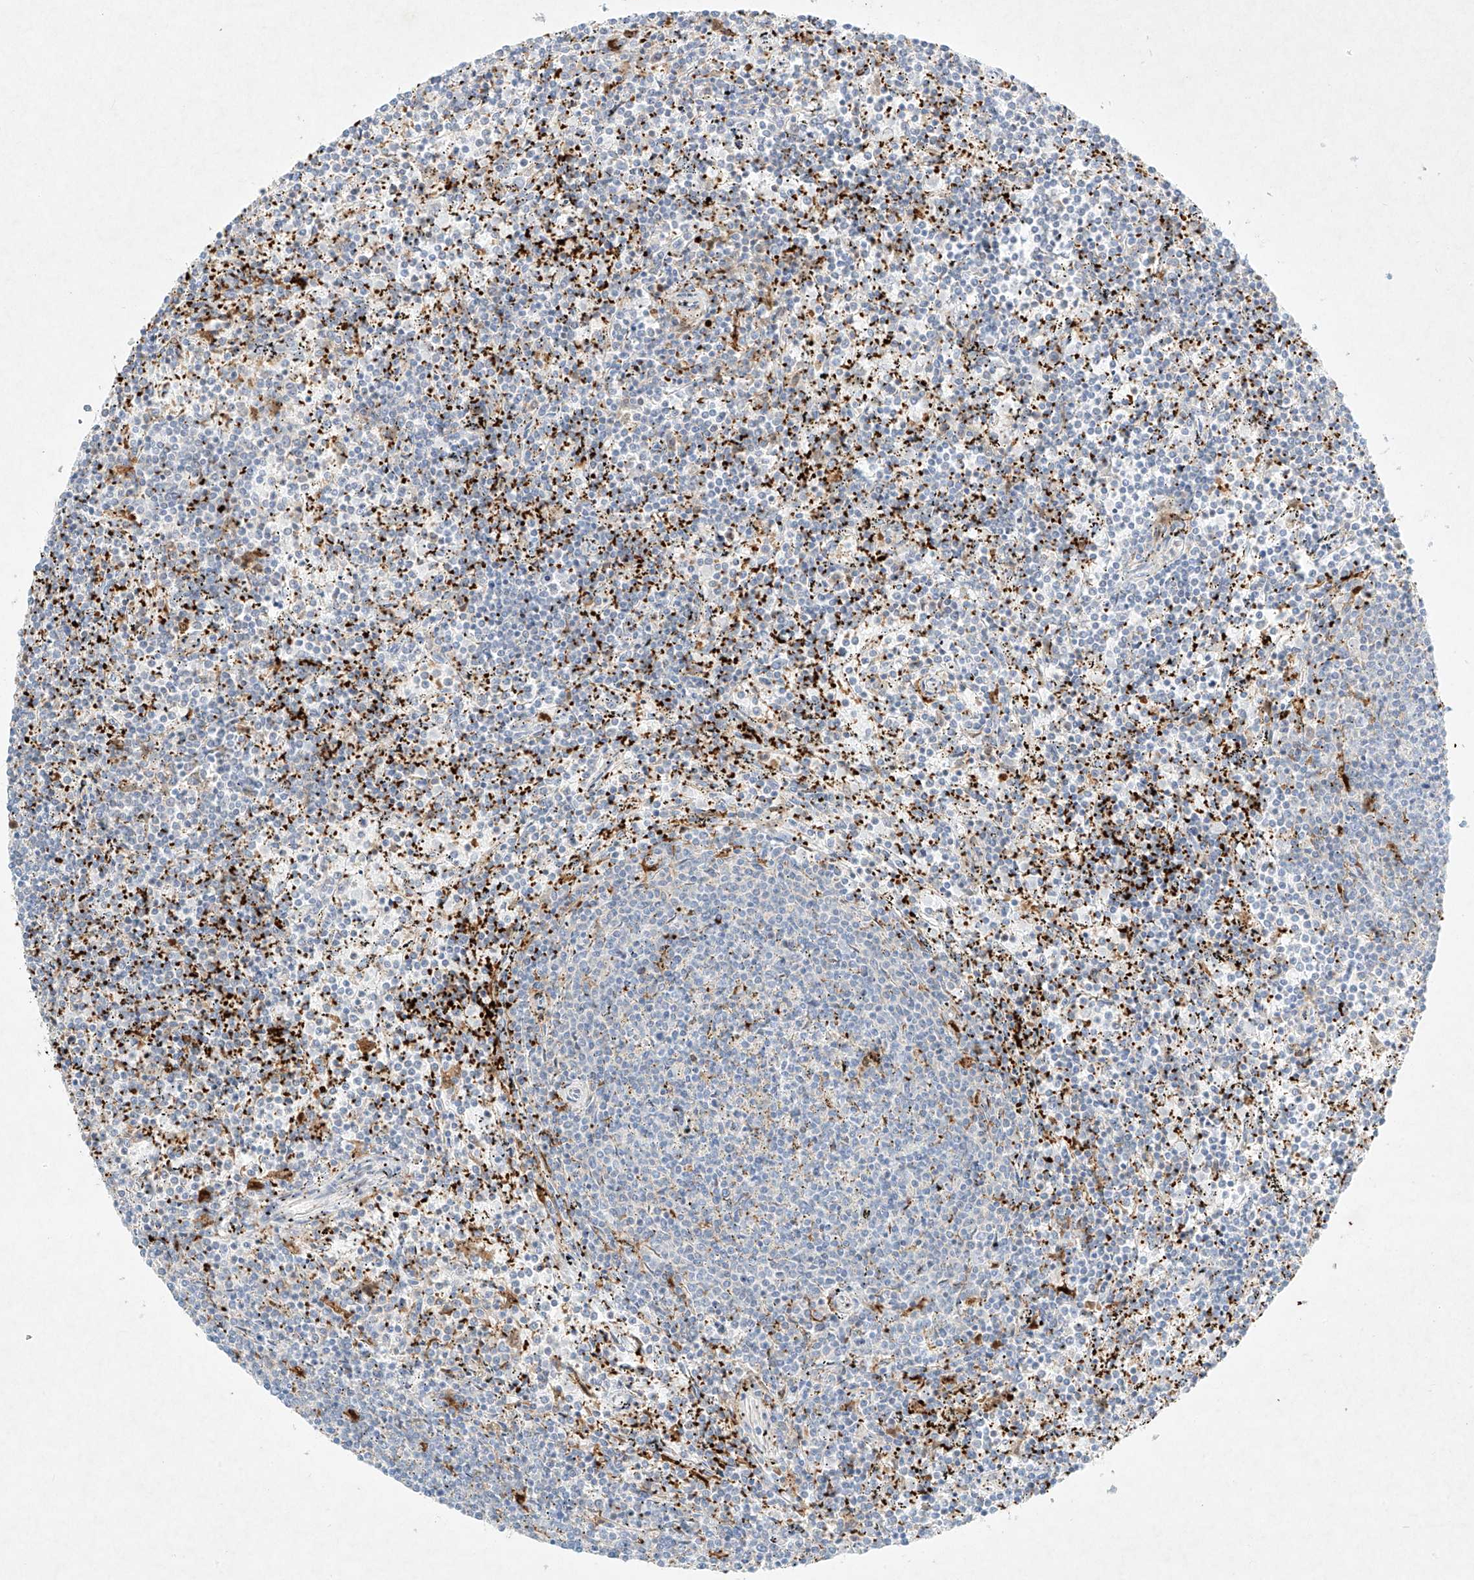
{"staining": {"intensity": "negative", "quantity": "none", "location": "none"}, "tissue": "lymphoma", "cell_type": "Tumor cells", "image_type": "cancer", "snomed": [{"axis": "morphology", "description": "Malignant lymphoma, non-Hodgkin's type, Low grade"}, {"axis": "topography", "description": "Spleen"}], "caption": "The micrograph exhibits no significant staining in tumor cells of malignant lymphoma, non-Hodgkin's type (low-grade).", "gene": "PLEK", "patient": {"sex": "female", "age": 50}}